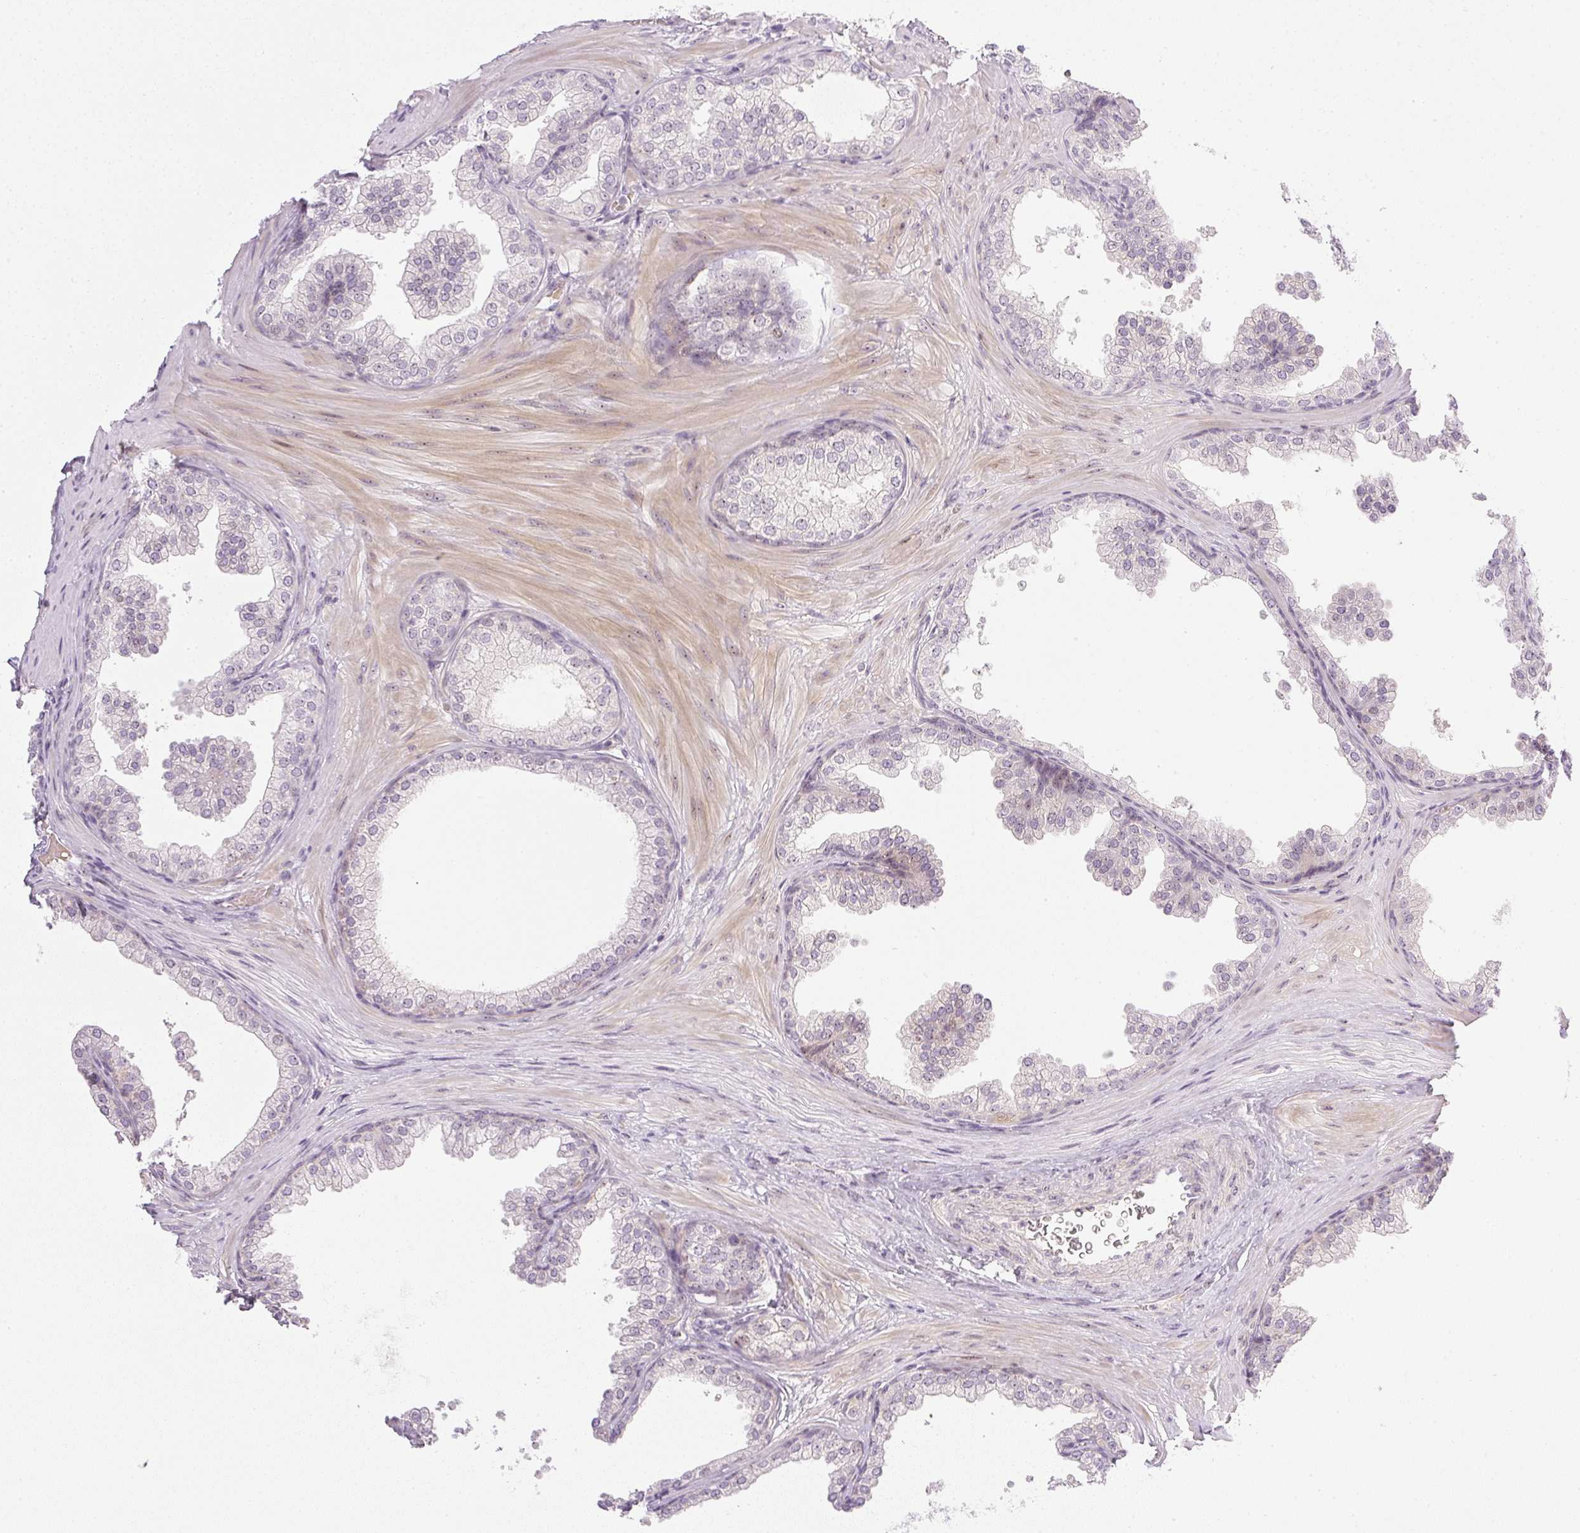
{"staining": {"intensity": "weak", "quantity": "<25%", "location": "nuclear"}, "tissue": "prostate", "cell_type": "Glandular cells", "image_type": "normal", "snomed": [{"axis": "morphology", "description": "Normal tissue, NOS"}, {"axis": "topography", "description": "Prostate"}], "caption": "An IHC micrograph of normal prostate is shown. There is no staining in glandular cells of prostate. (Brightfield microscopy of DAB immunohistochemistry at high magnification).", "gene": "AAR2", "patient": {"sex": "male", "age": 37}}